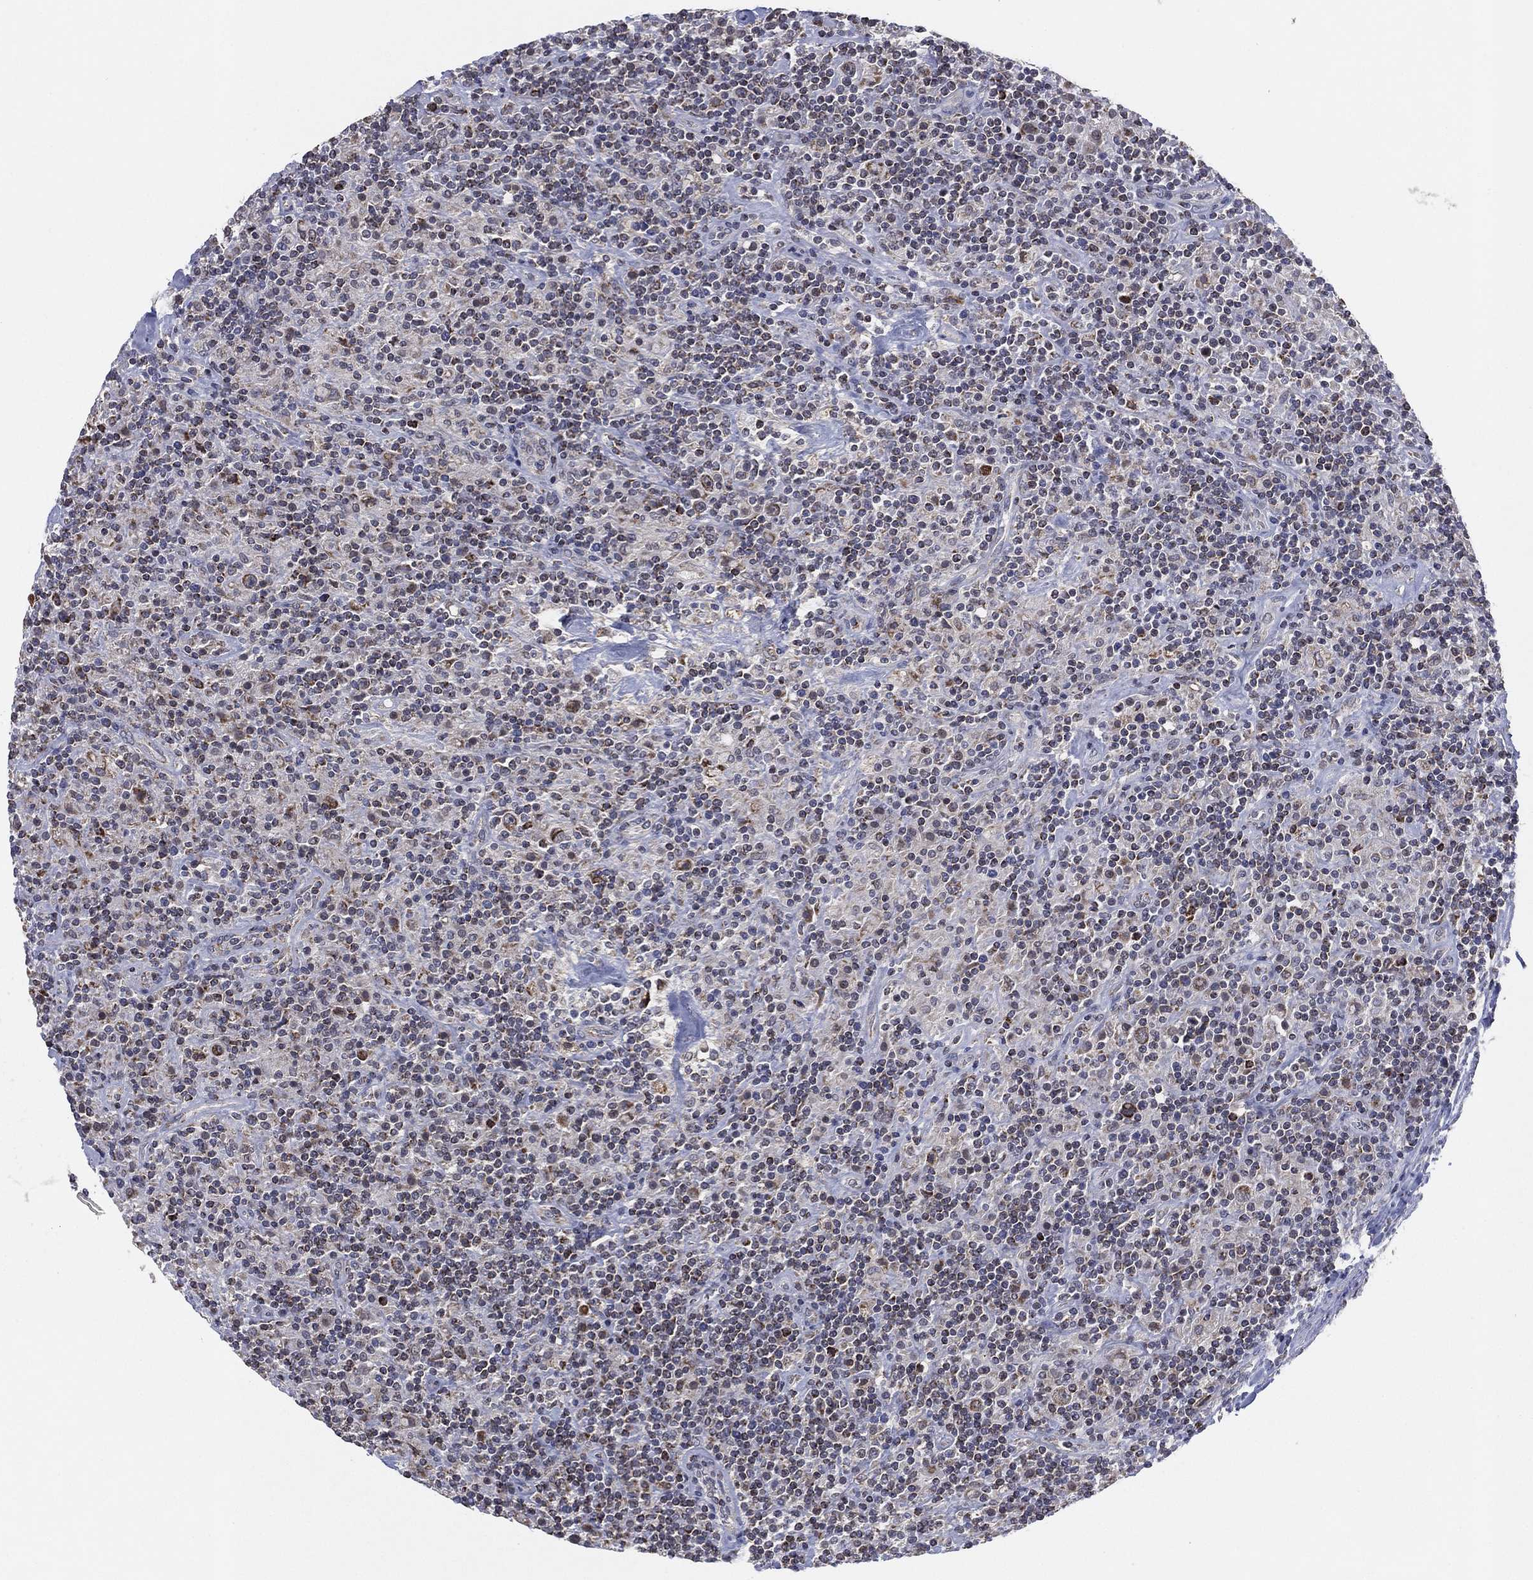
{"staining": {"intensity": "moderate", "quantity": ">75%", "location": "cytoplasmic/membranous"}, "tissue": "lymphoma", "cell_type": "Tumor cells", "image_type": "cancer", "snomed": [{"axis": "morphology", "description": "Hodgkin's disease, NOS"}, {"axis": "topography", "description": "Lymph node"}], "caption": "Immunohistochemistry image of Hodgkin's disease stained for a protein (brown), which displays medium levels of moderate cytoplasmic/membranous positivity in approximately >75% of tumor cells.", "gene": "PSMG4", "patient": {"sex": "male", "age": 70}}